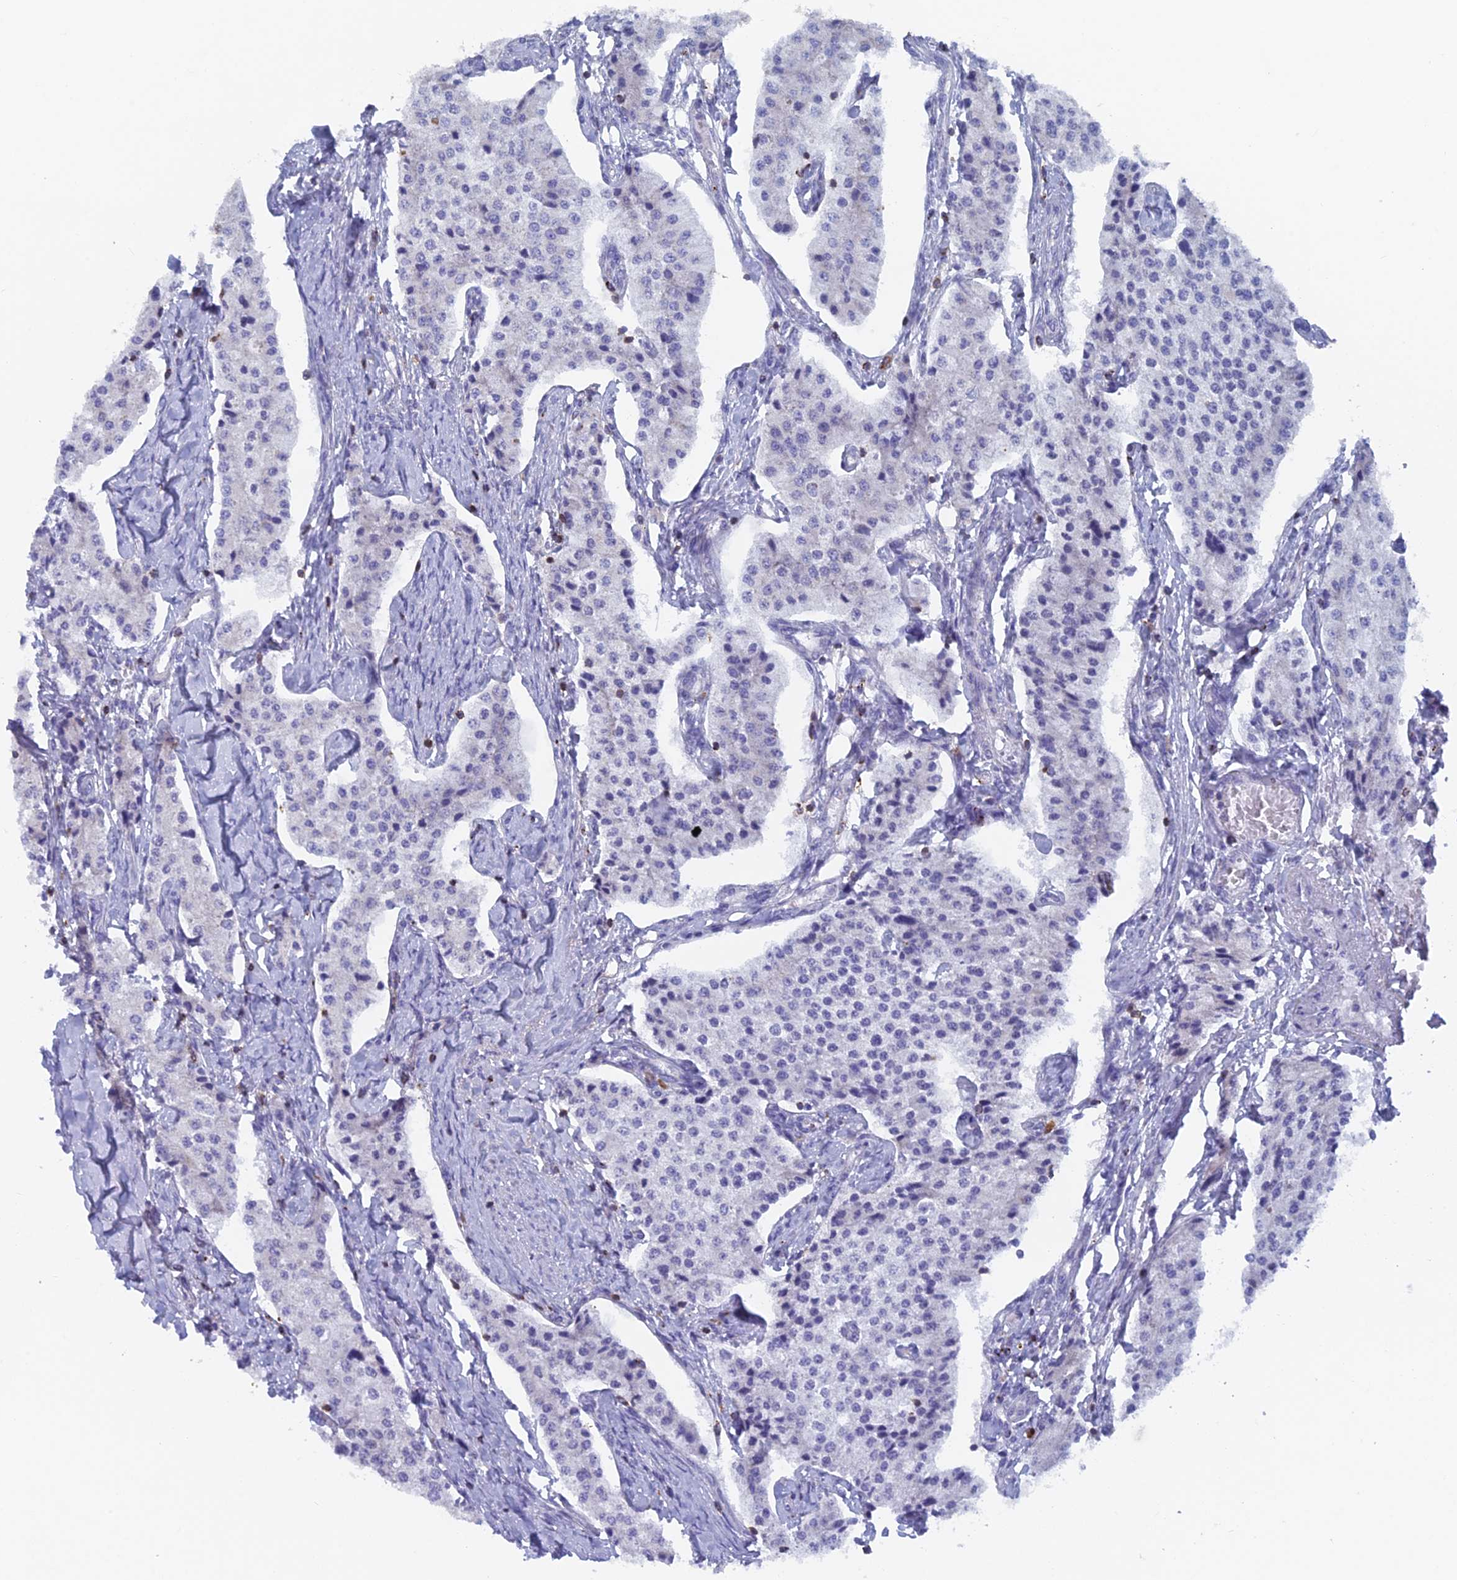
{"staining": {"intensity": "negative", "quantity": "none", "location": "none"}, "tissue": "carcinoid", "cell_type": "Tumor cells", "image_type": "cancer", "snomed": [{"axis": "morphology", "description": "Carcinoid, malignant, NOS"}, {"axis": "topography", "description": "Colon"}], "caption": "IHC image of human malignant carcinoid stained for a protein (brown), which exhibits no expression in tumor cells.", "gene": "ABI3BP", "patient": {"sex": "female", "age": 52}}